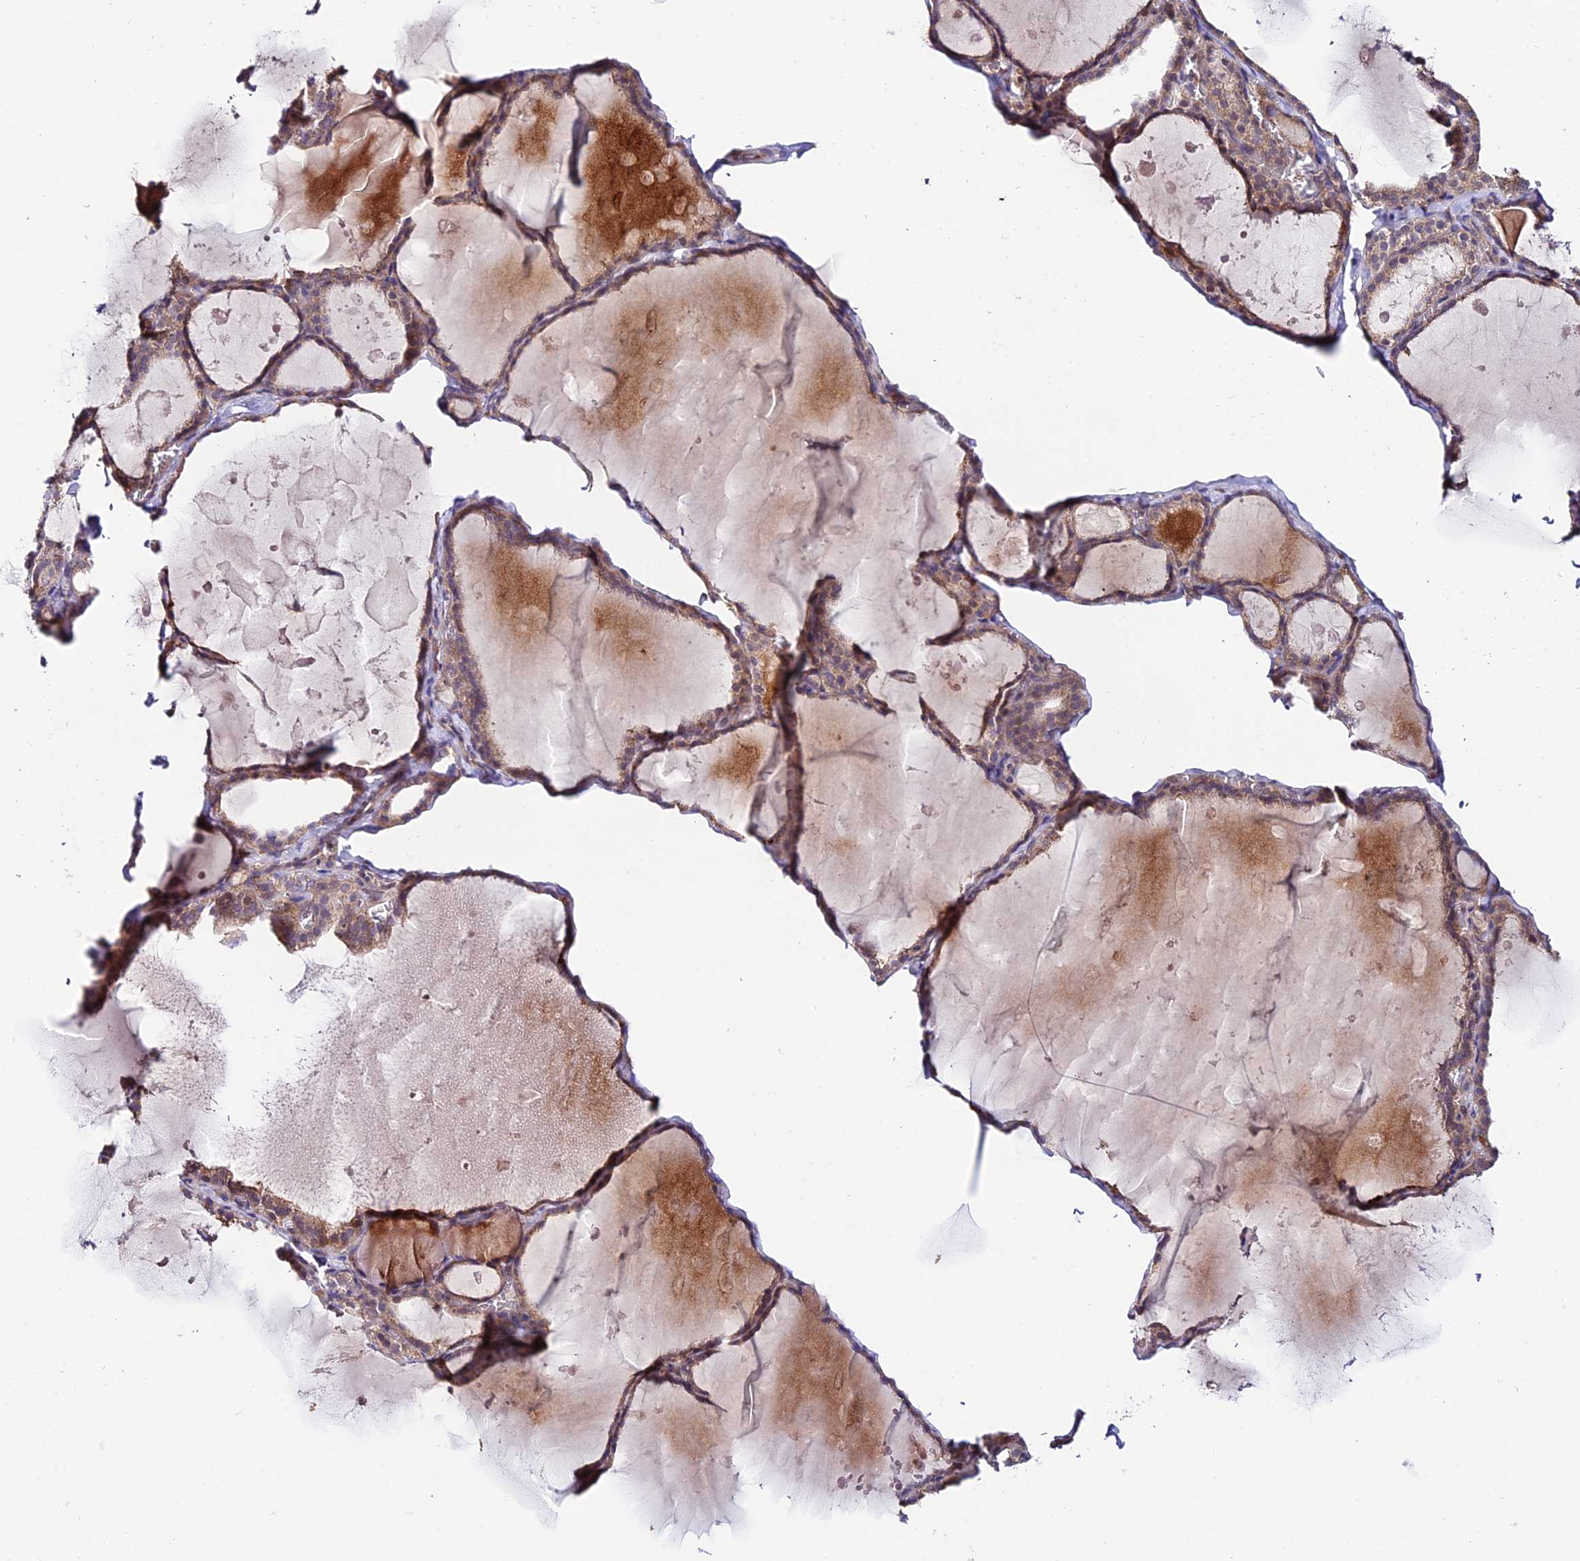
{"staining": {"intensity": "weak", "quantity": "25%-75%", "location": "cytoplasmic/membranous"}, "tissue": "thyroid gland", "cell_type": "Glandular cells", "image_type": "normal", "snomed": [{"axis": "morphology", "description": "Normal tissue, NOS"}, {"axis": "topography", "description": "Thyroid gland"}], "caption": "Protein expression analysis of unremarkable human thyroid gland reveals weak cytoplasmic/membranous expression in about 25%-75% of glandular cells.", "gene": "TRIM40", "patient": {"sex": "male", "age": 56}}